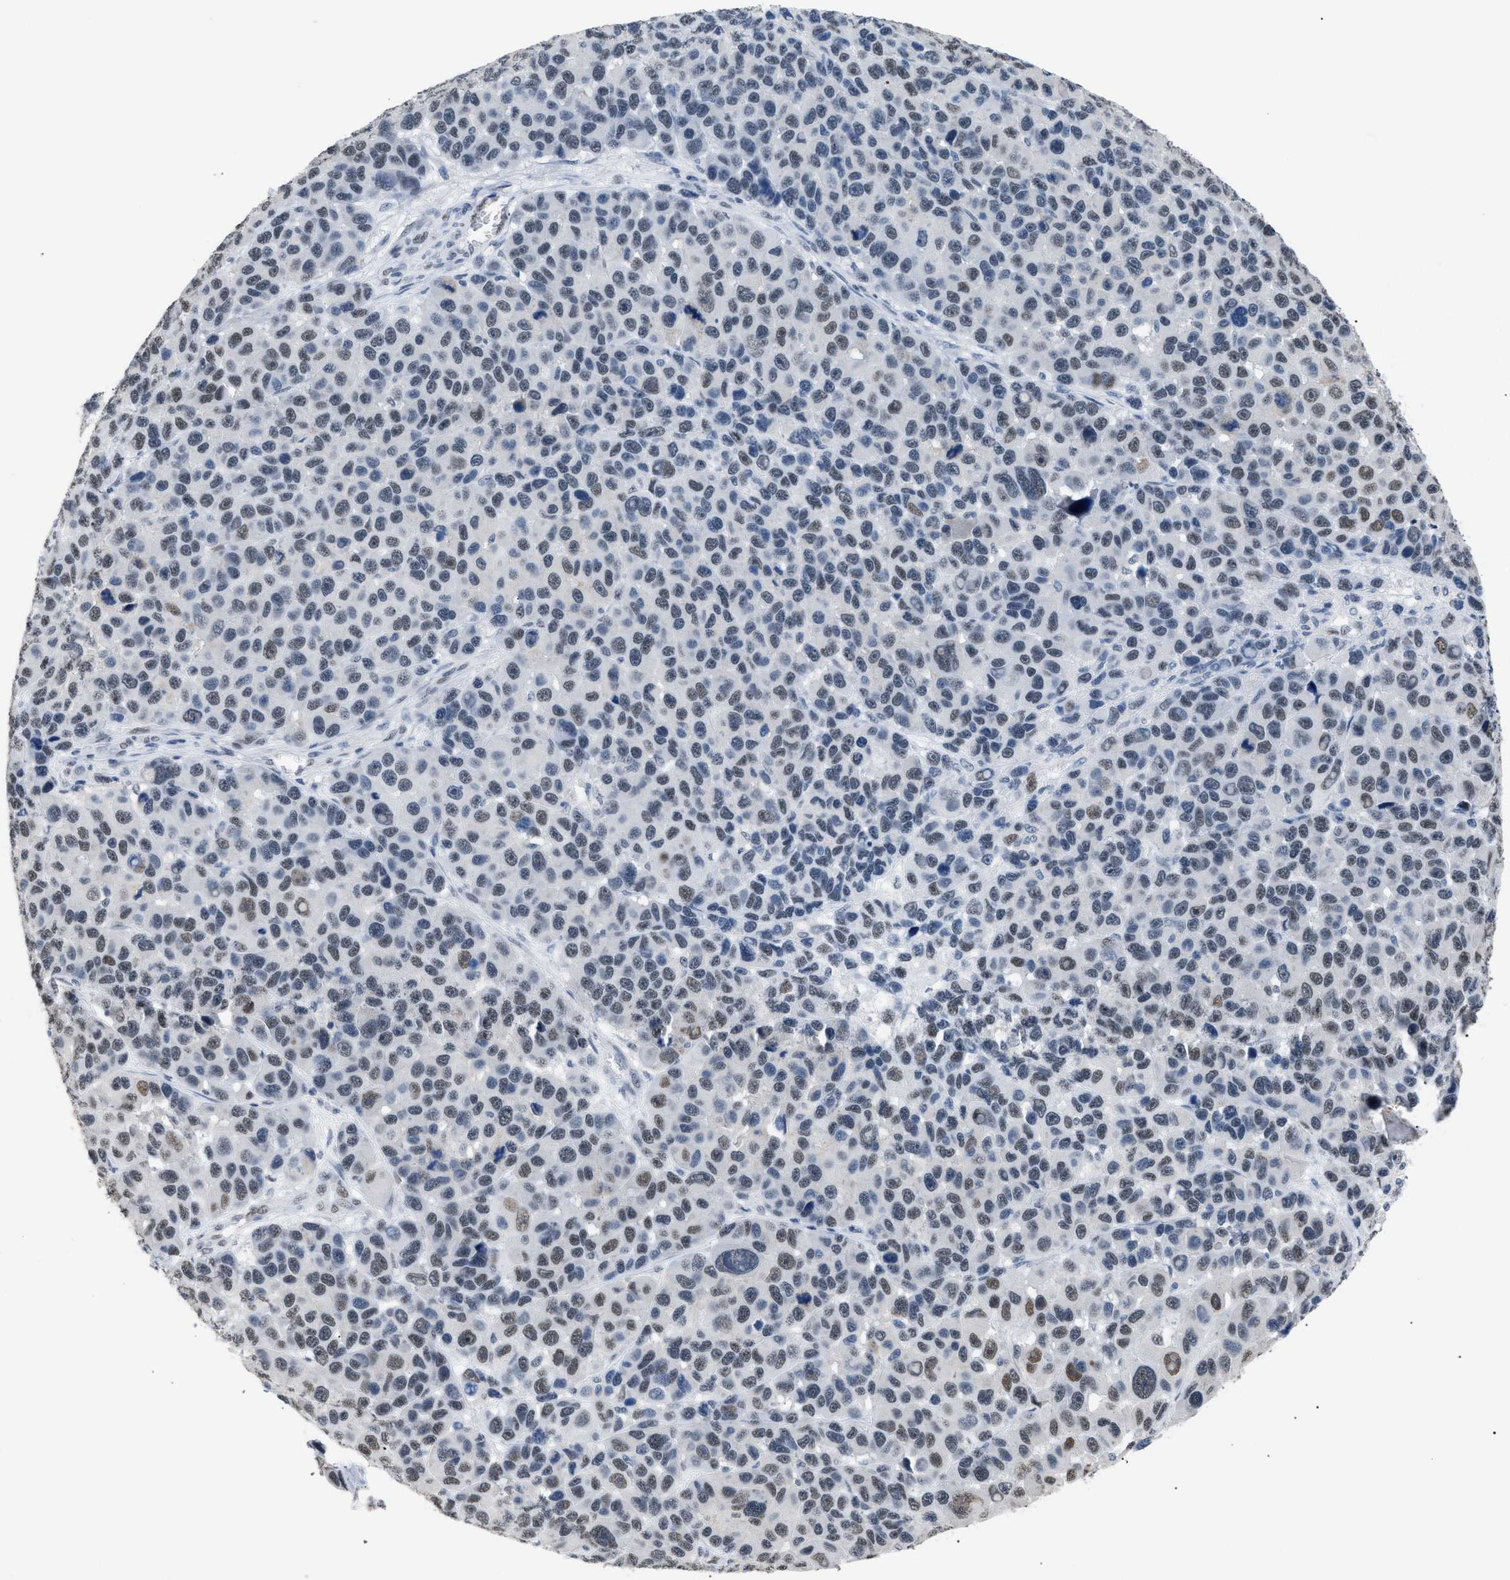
{"staining": {"intensity": "weak", "quantity": "25%-75%", "location": "nuclear"}, "tissue": "melanoma", "cell_type": "Tumor cells", "image_type": "cancer", "snomed": [{"axis": "morphology", "description": "Malignant melanoma, NOS"}, {"axis": "topography", "description": "Skin"}], "caption": "Weak nuclear protein staining is present in approximately 25%-75% of tumor cells in melanoma. (DAB (3,3'-diaminobenzidine) IHC, brown staining for protein, blue staining for nuclei).", "gene": "KCNC3", "patient": {"sex": "male", "age": 53}}